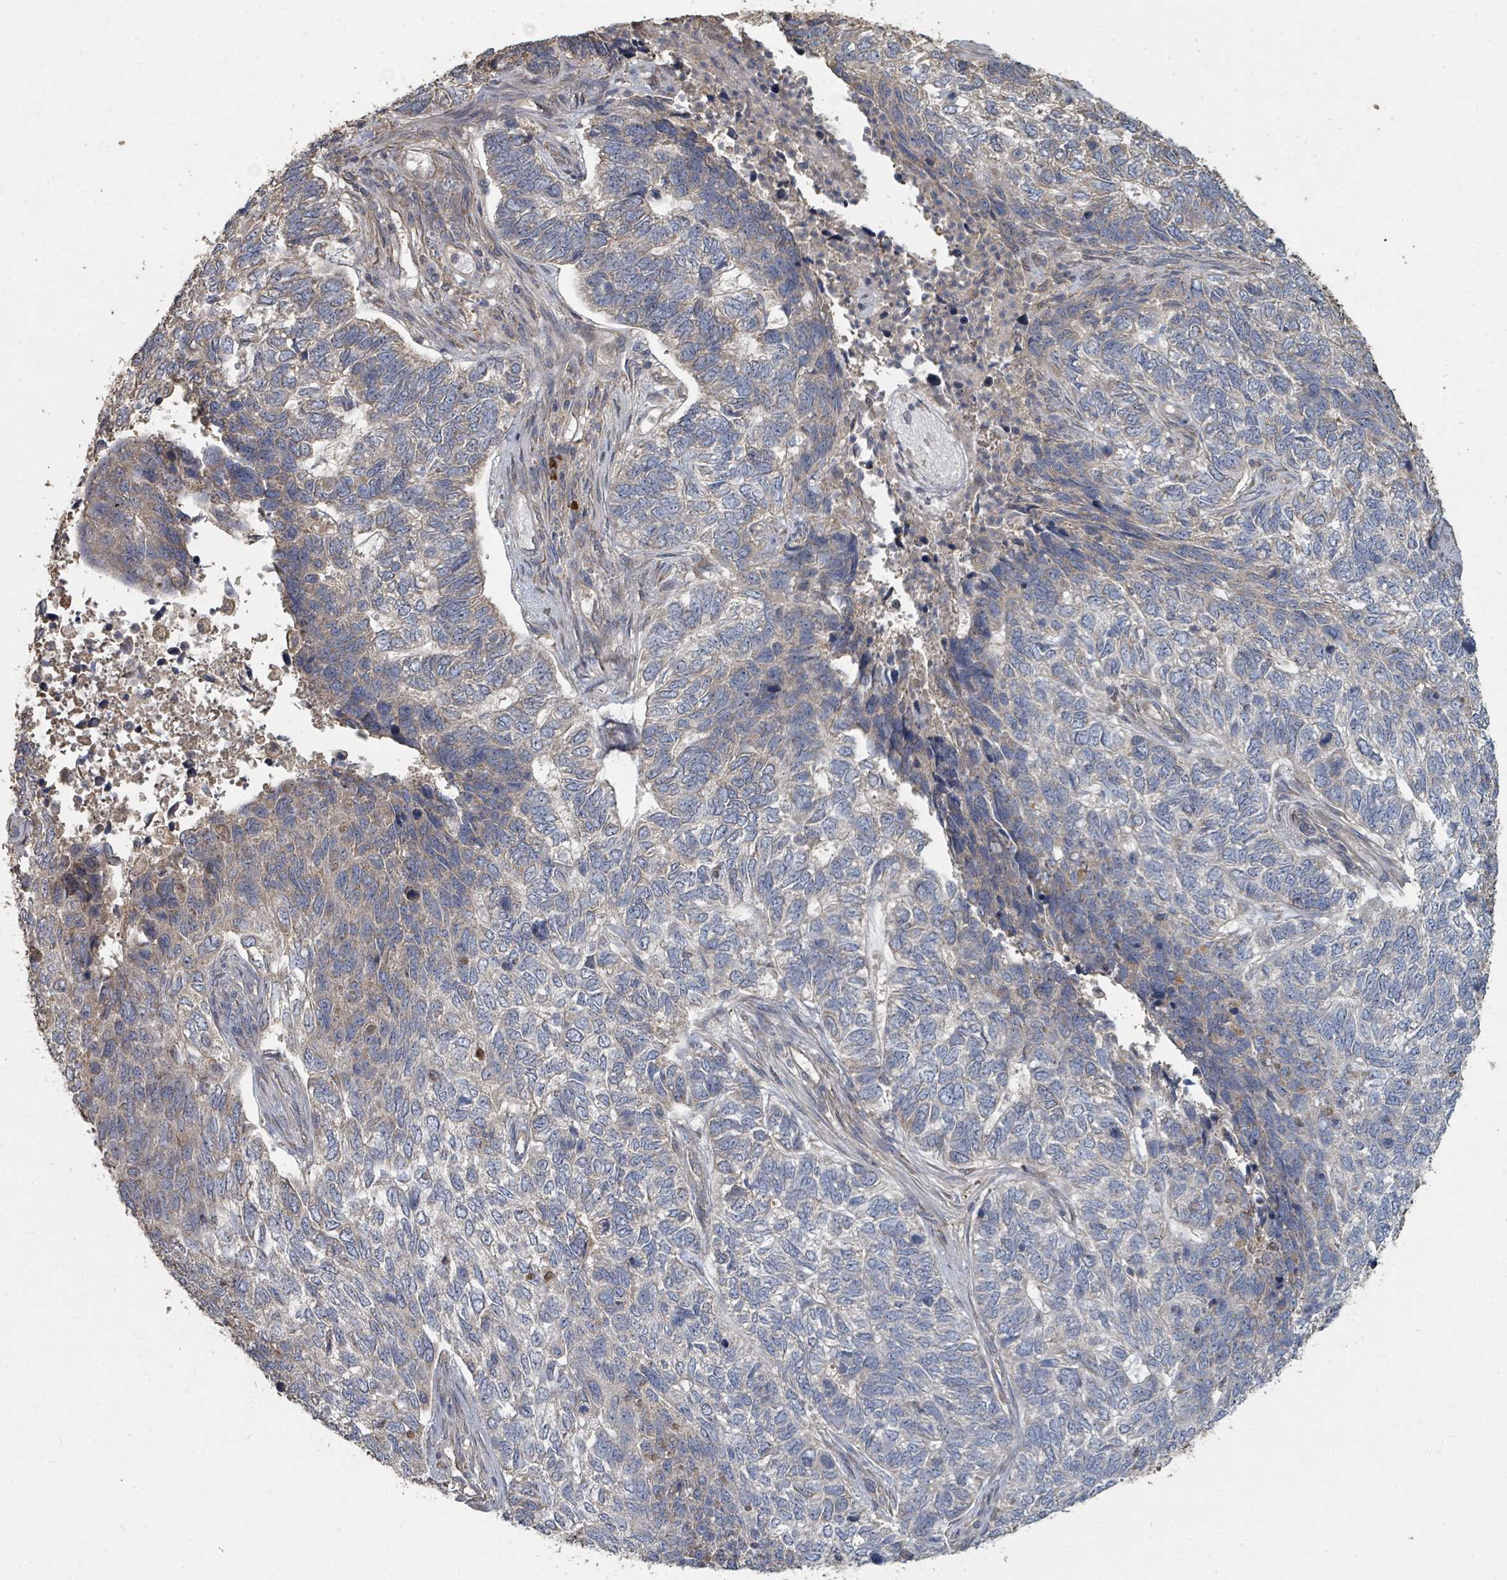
{"staining": {"intensity": "negative", "quantity": "none", "location": "none"}, "tissue": "skin cancer", "cell_type": "Tumor cells", "image_type": "cancer", "snomed": [{"axis": "morphology", "description": "Basal cell carcinoma"}, {"axis": "topography", "description": "Skin"}], "caption": "Immunohistochemistry of skin cancer reveals no staining in tumor cells.", "gene": "WDFY1", "patient": {"sex": "female", "age": 65}}